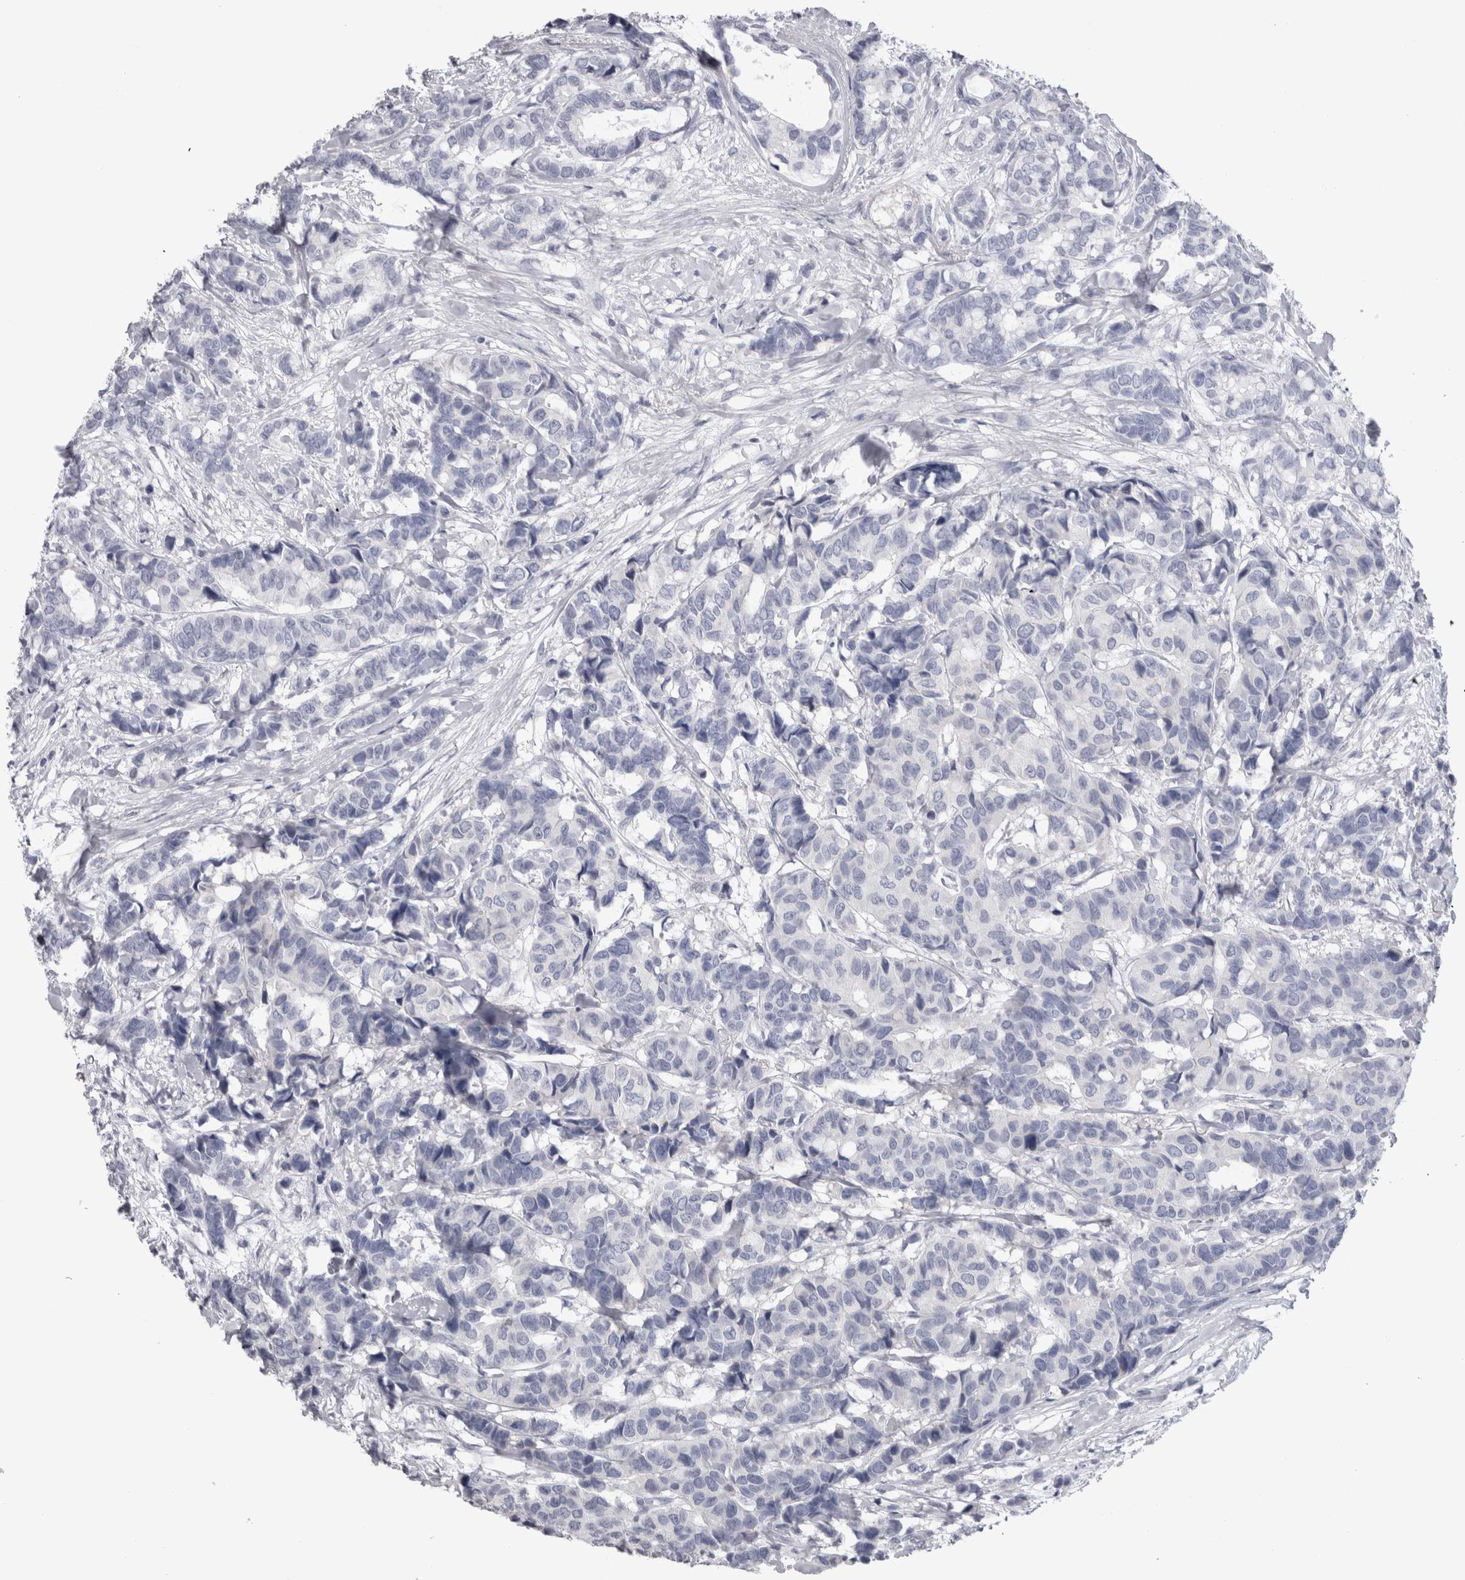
{"staining": {"intensity": "negative", "quantity": "none", "location": "none"}, "tissue": "breast cancer", "cell_type": "Tumor cells", "image_type": "cancer", "snomed": [{"axis": "morphology", "description": "Duct carcinoma"}, {"axis": "topography", "description": "Breast"}], "caption": "DAB (3,3'-diaminobenzidine) immunohistochemical staining of human breast cancer demonstrates no significant expression in tumor cells.", "gene": "ADAM2", "patient": {"sex": "female", "age": 87}}